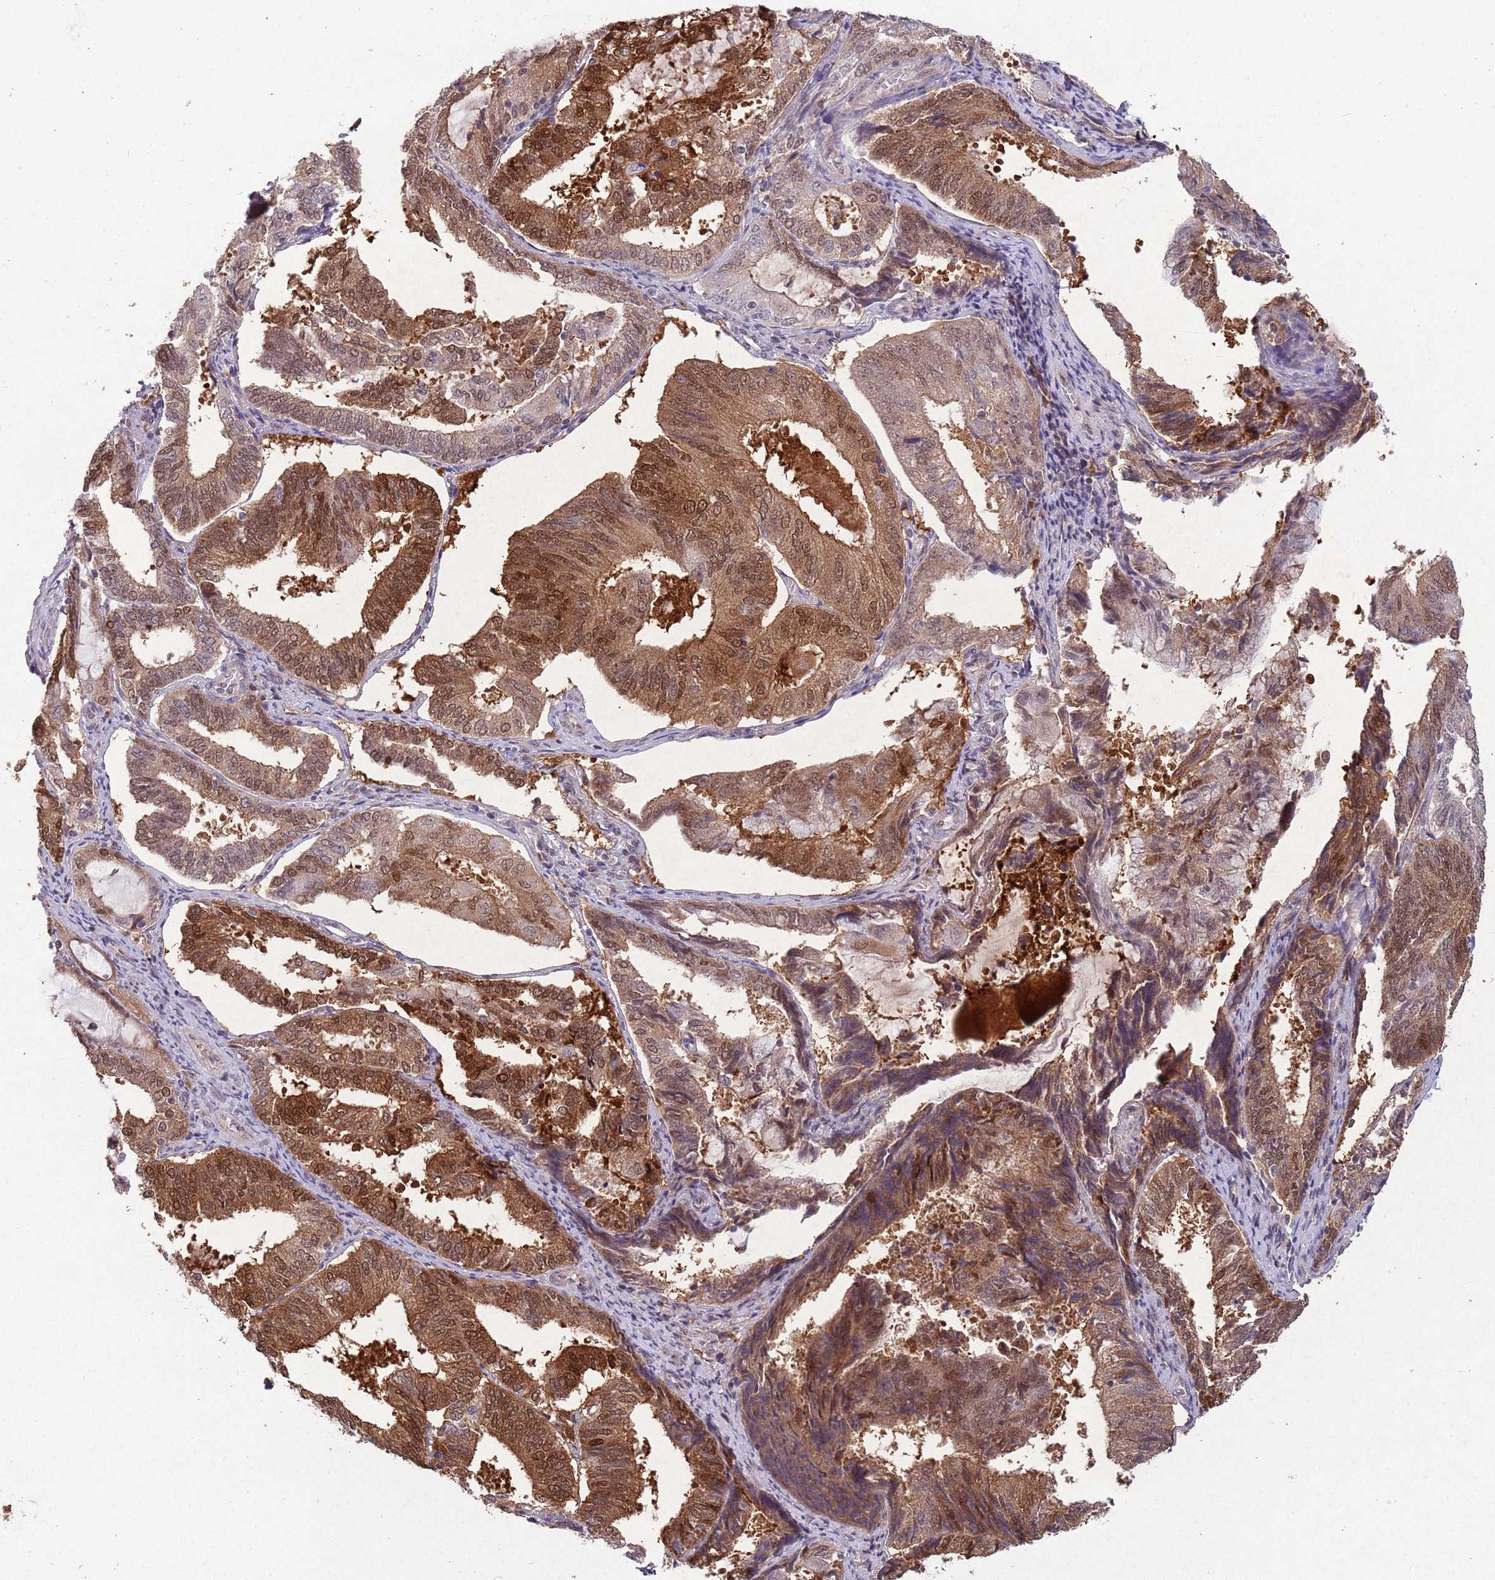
{"staining": {"intensity": "strong", "quantity": ">75%", "location": "cytoplasmic/membranous,nuclear"}, "tissue": "endometrial cancer", "cell_type": "Tumor cells", "image_type": "cancer", "snomed": [{"axis": "morphology", "description": "Adenocarcinoma, NOS"}, {"axis": "topography", "description": "Endometrium"}], "caption": "Immunohistochemistry micrograph of neoplastic tissue: human adenocarcinoma (endometrial) stained using IHC shows high levels of strong protein expression localized specifically in the cytoplasmic/membranous and nuclear of tumor cells, appearing as a cytoplasmic/membranous and nuclear brown color.", "gene": "ZNF639", "patient": {"sex": "female", "age": 81}}